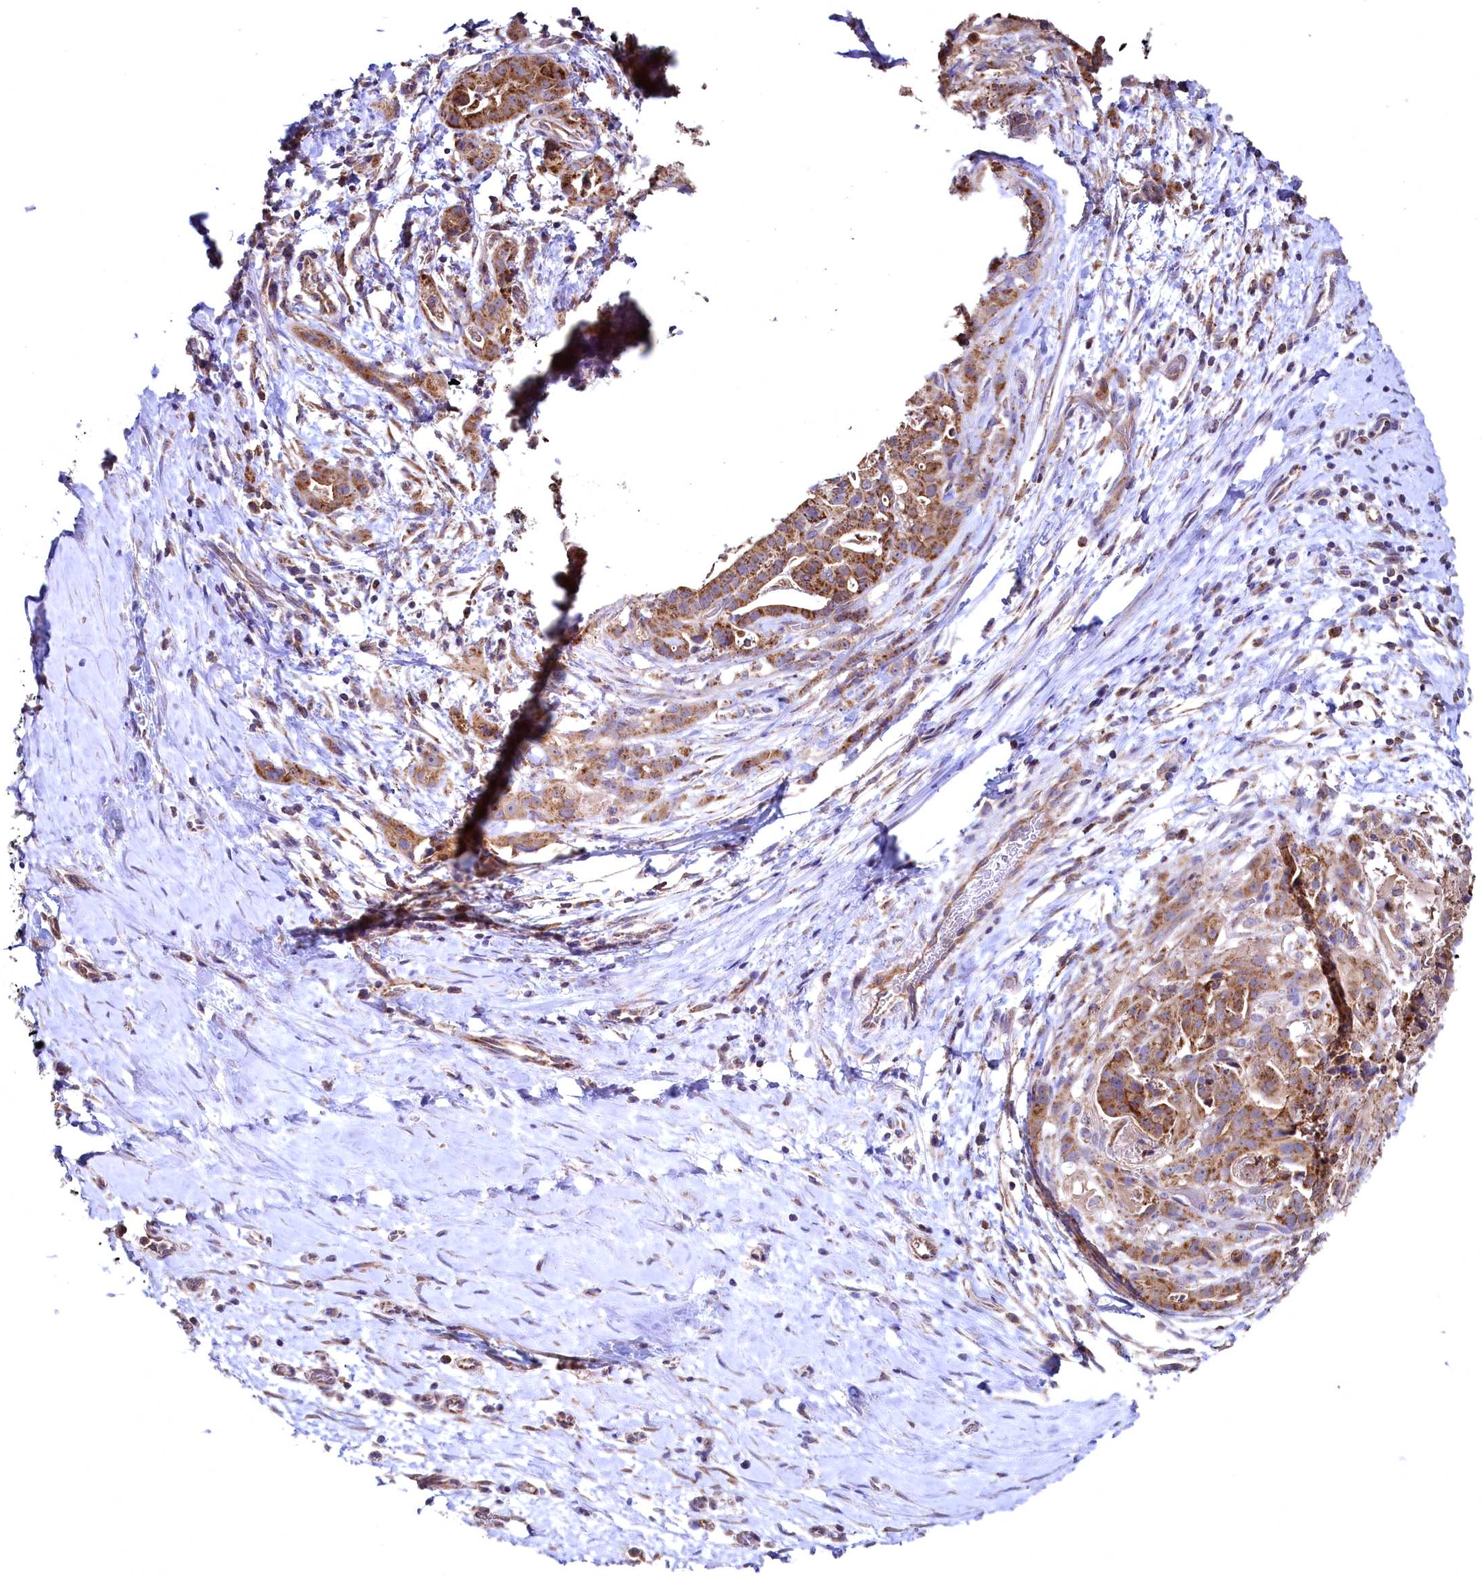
{"staining": {"intensity": "moderate", "quantity": ">75%", "location": "cytoplasmic/membranous"}, "tissue": "stomach cancer", "cell_type": "Tumor cells", "image_type": "cancer", "snomed": [{"axis": "morphology", "description": "Adenocarcinoma, NOS"}, {"axis": "topography", "description": "Stomach"}], "caption": "Immunohistochemistry (IHC) staining of stomach cancer (adenocarcinoma), which demonstrates medium levels of moderate cytoplasmic/membranous positivity in about >75% of tumor cells indicating moderate cytoplasmic/membranous protein expression. The staining was performed using DAB (brown) for protein detection and nuclei were counterstained in hematoxylin (blue).", "gene": "MRPL57", "patient": {"sex": "male", "age": 48}}